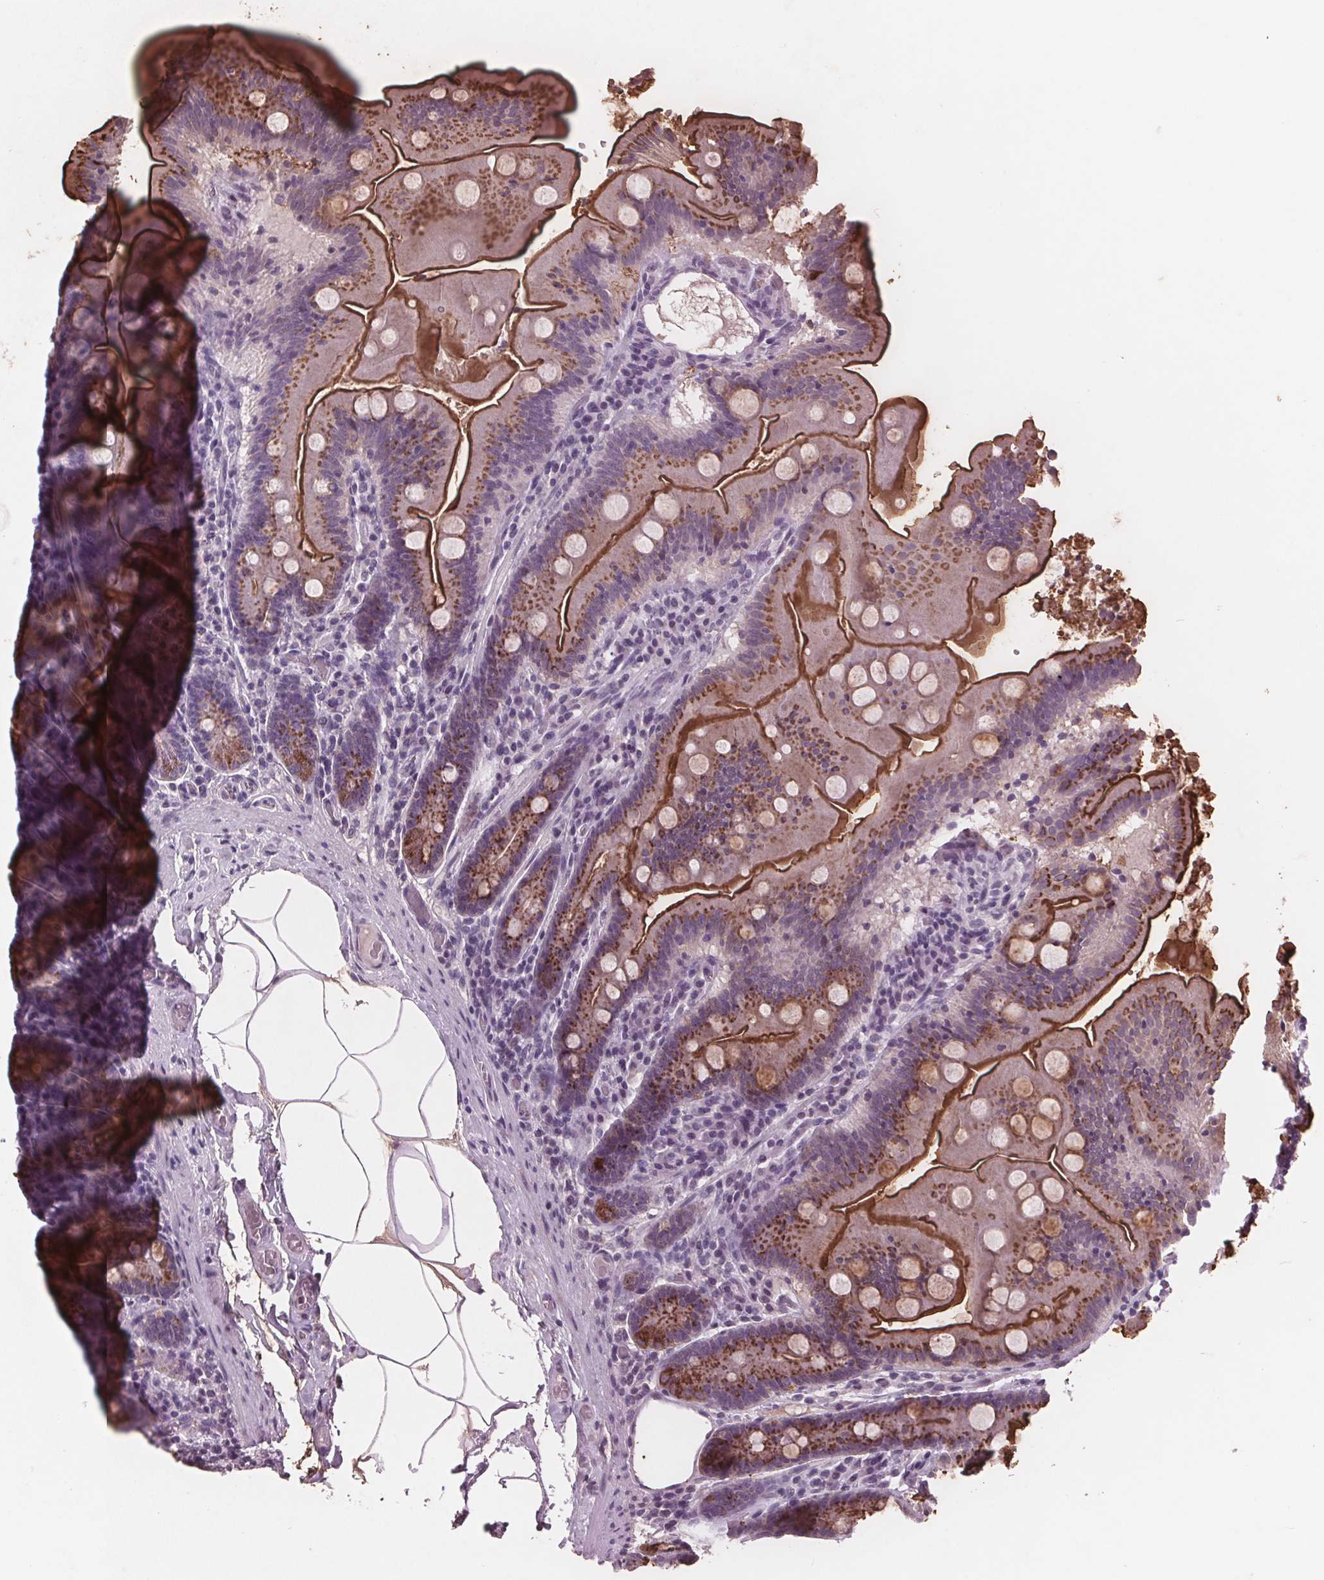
{"staining": {"intensity": "strong", "quantity": "25%-75%", "location": "cytoplasmic/membranous"}, "tissue": "small intestine", "cell_type": "Glandular cells", "image_type": "normal", "snomed": [{"axis": "morphology", "description": "Normal tissue, NOS"}, {"axis": "topography", "description": "Small intestine"}], "caption": "Normal small intestine was stained to show a protein in brown. There is high levels of strong cytoplasmic/membranous positivity in approximately 25%-75% of glandular cells. (Stains: DAB (3,3'-diaminobenzidine) in brown, nuclei in blue, Microscopy: brightfield microscopy at high magnification).", "gene": "PTPN14", "patient": {"sex": "male", "age": 37}}